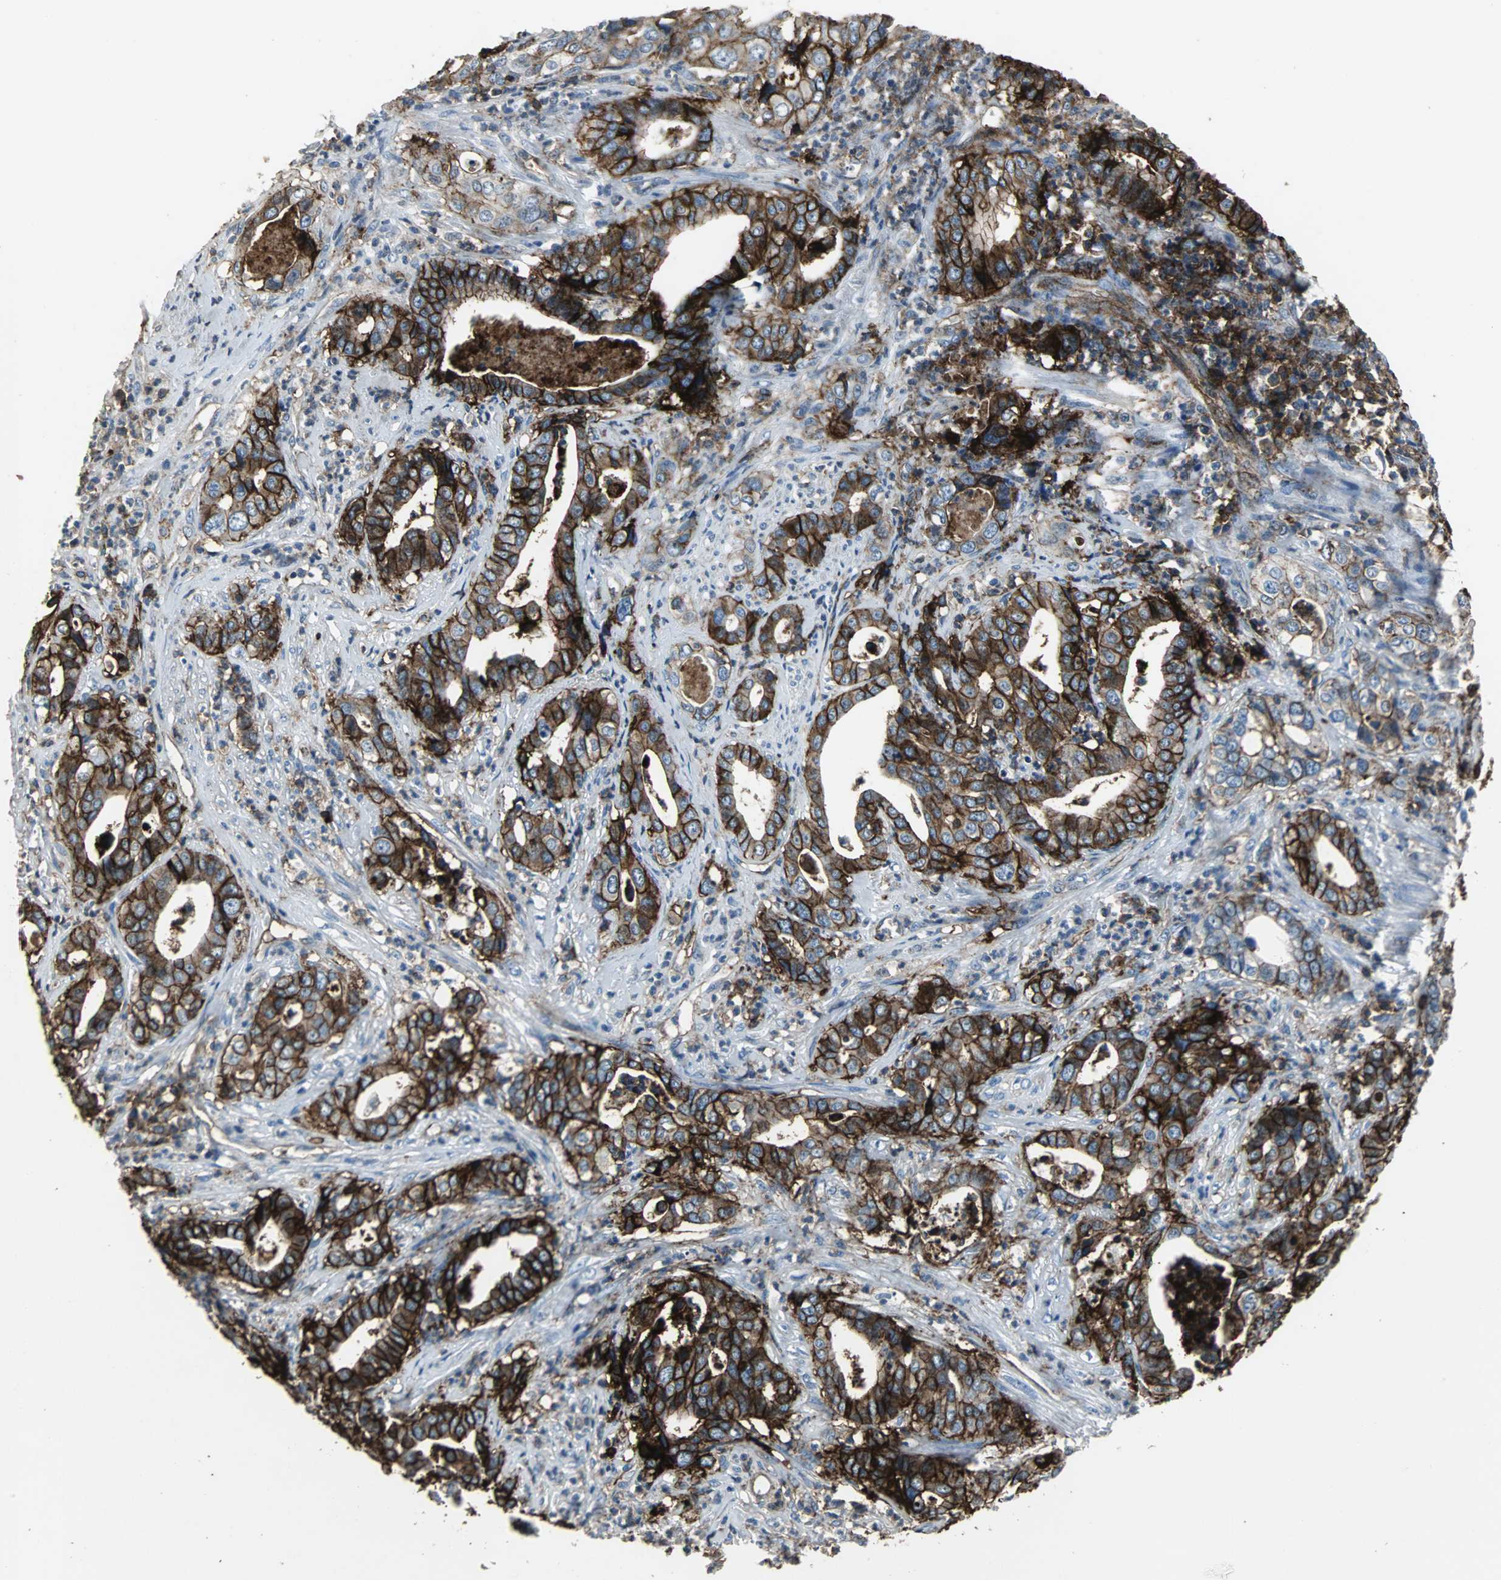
{"staining": {"intensity": "strong", "quantity": ">75%", "location": "cytoplasmic/membranous"}, "tissue": "liver cancer", "cell_type": "Tumor cells", "image_type": "cancer", "snomed": [{"axis": "morphology", "description": "Cholangiocarcinoma"}, {"axis": "topography", "description": "Liver"}], "caption": "Immunohistochemical staining of human liver cancer (cholangiocarcinoma) exhibits high levels of strong cytoplasmic/membranous protein expression in about >75% of tumor cells. (DAB (3,3'-diaminobenzidine) IHC, brown staining for protein, blue staining for nuclei).", "gene": "F11R", "patient": {"sex": "female", "age": 61}}